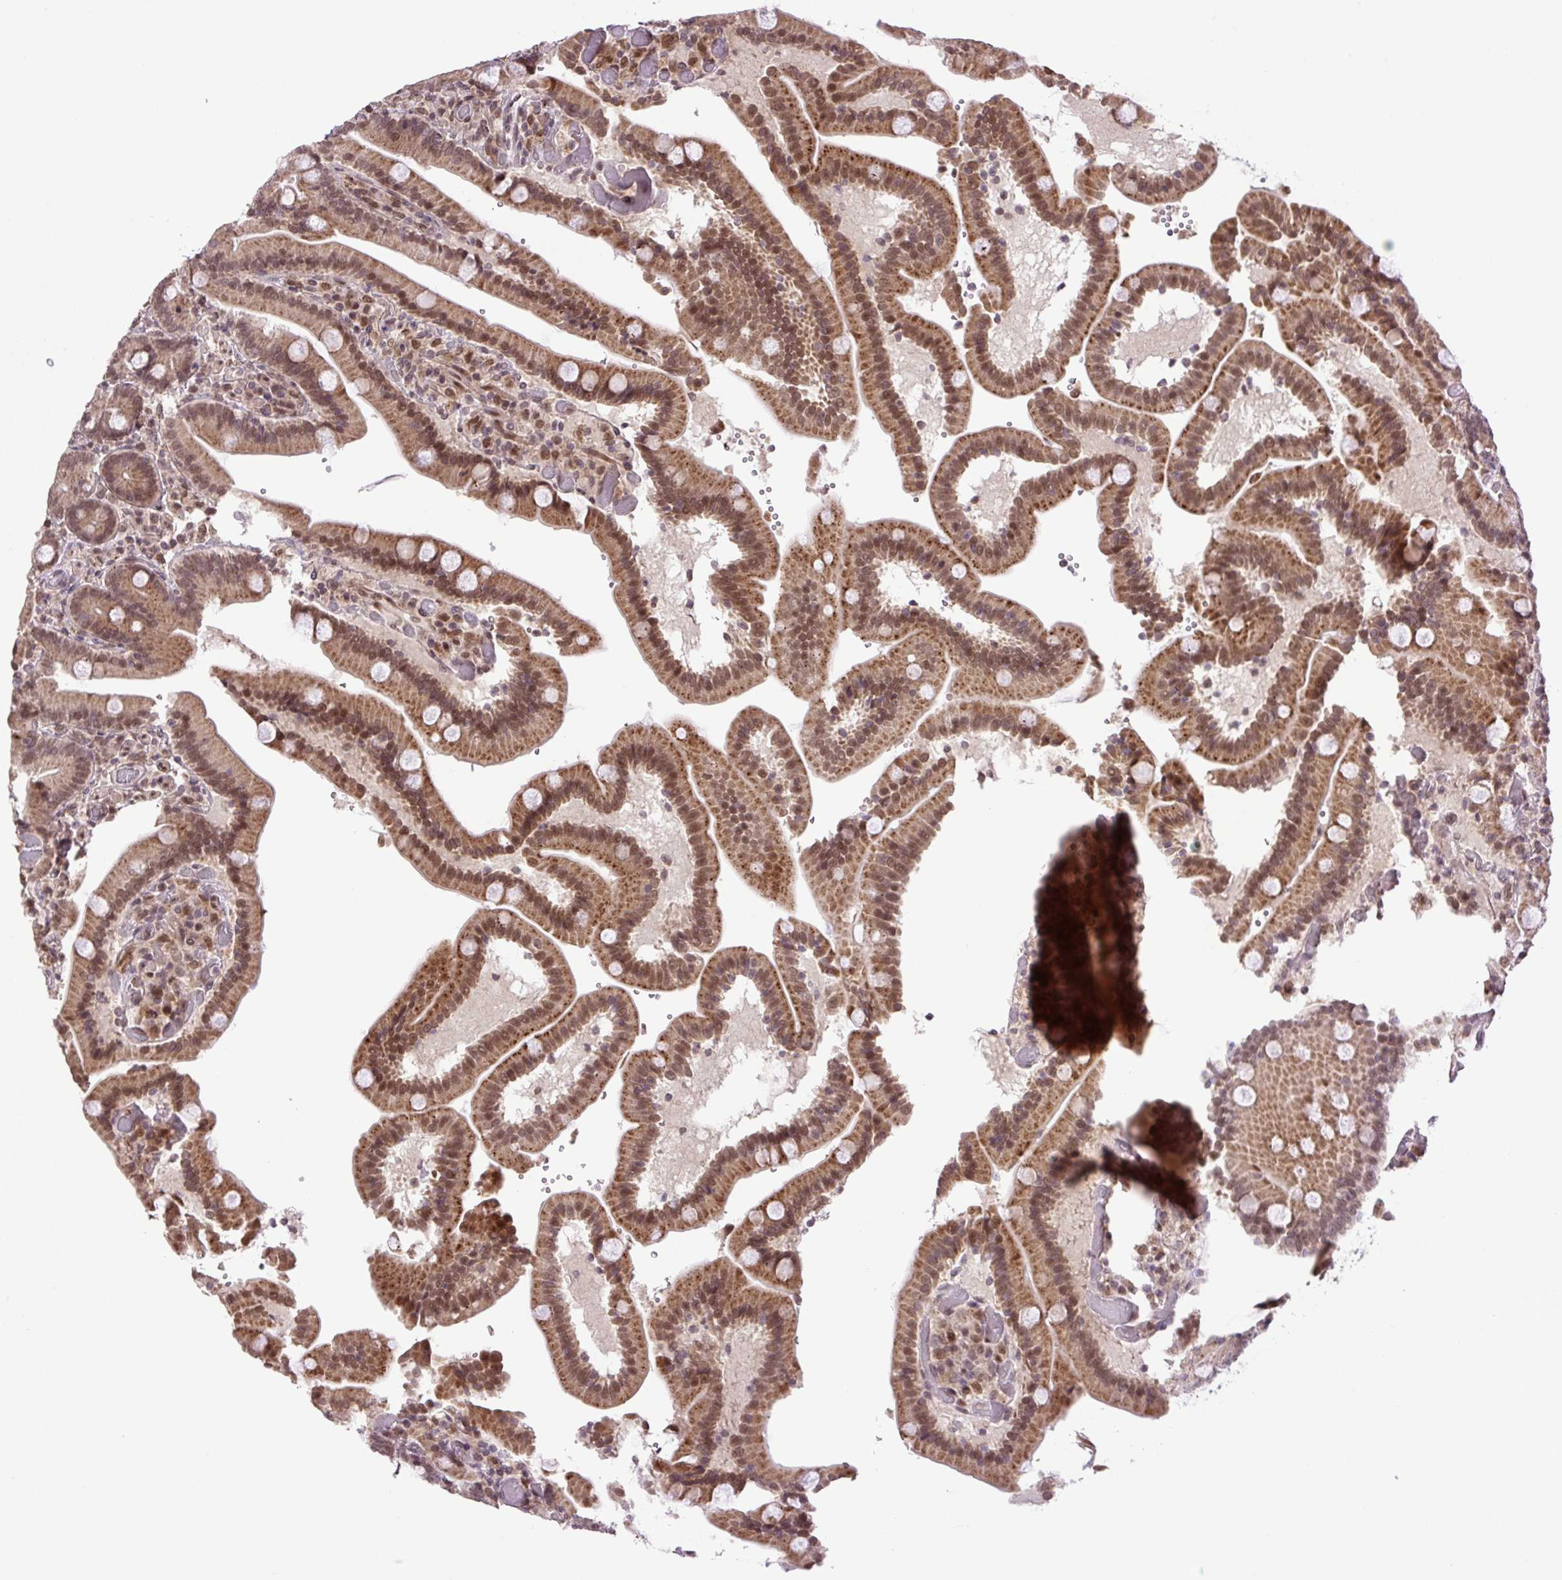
{"staining": {"intensity": "moderate", "quantity": ">75%", "location": "cytoplasmic/membranous,nuclear"}, "tissue": "duodenum", "cell_type": "Glandular cells", "image_type": "normal", "snomed": [{"axis": "morphology", "description": "Normal tissue, NOS"}, {"axis": "topography", "description": "Duodenum"}], "caption": "Immunohistochemical staining of unremarkable human duodenum exhibits moderate cytoplasmic/membranous,nuclear protein positivity in about >75% of glandular cells. (DAB = brown stain, brightfield microscopy at high magnification).", "gene": "KPNA1", "patient": {"sex": "female", "age": 62}}